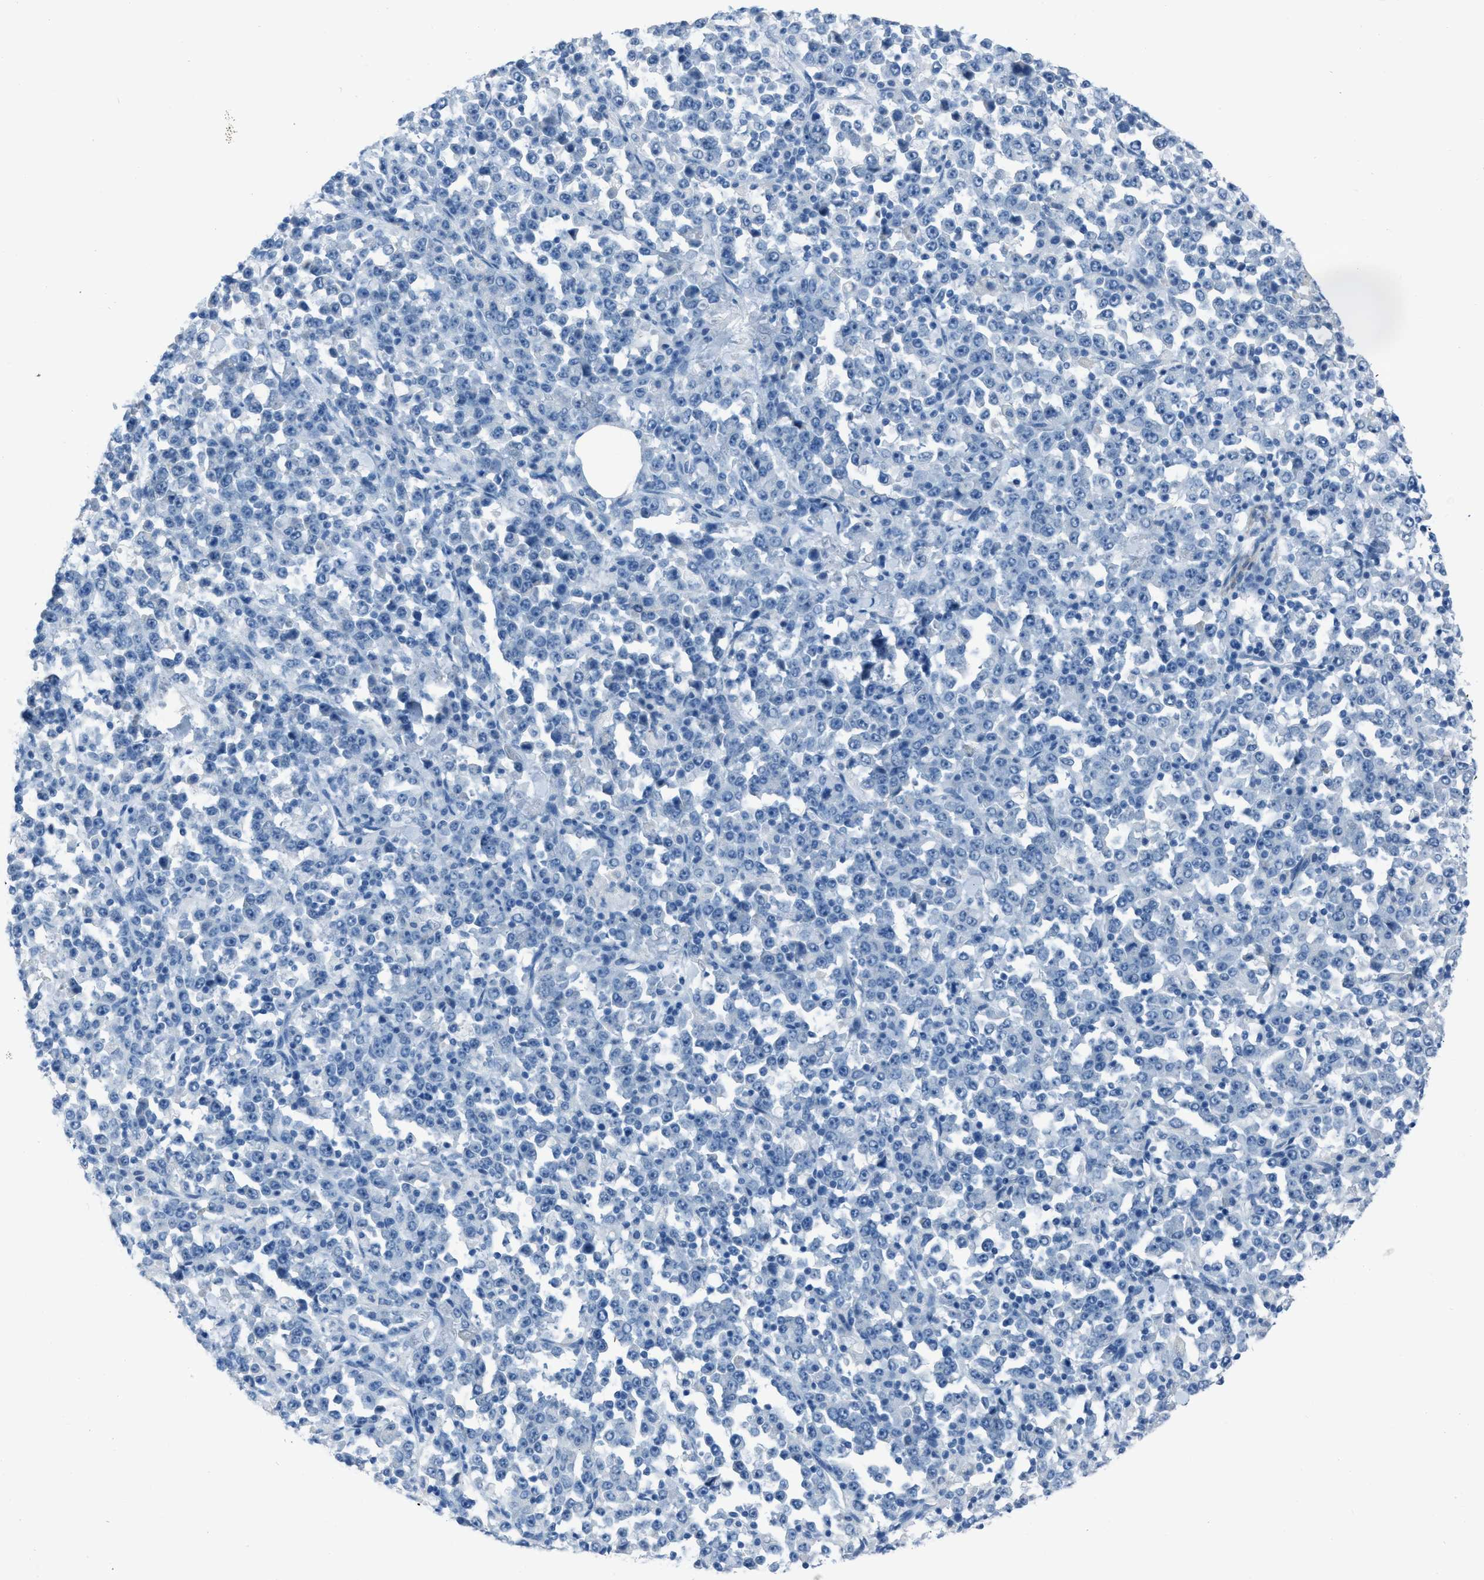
{"staining": {"intensity": "negative", "quantity": "none", "location": "none"}, "tissue": "stomach cancer", "cell_type": "Tumor cells", "image_type": "cancer", "snomed": [{"axis": "morphology", "description": "Normal tissue, NOS"}, {"axis": "morphology", "description": "Adenocarcinoma, NOS"}, {"axis": "topography", "description": "Stomach, upper"}, {"axis": "topography", "description": "Stomach"}], "caption": "Tumor cells show no significant protein positivity in stomach adenocarcinoma.", "gene": "SPATC1L", "patient": {"sex": "male", "age": 59}}